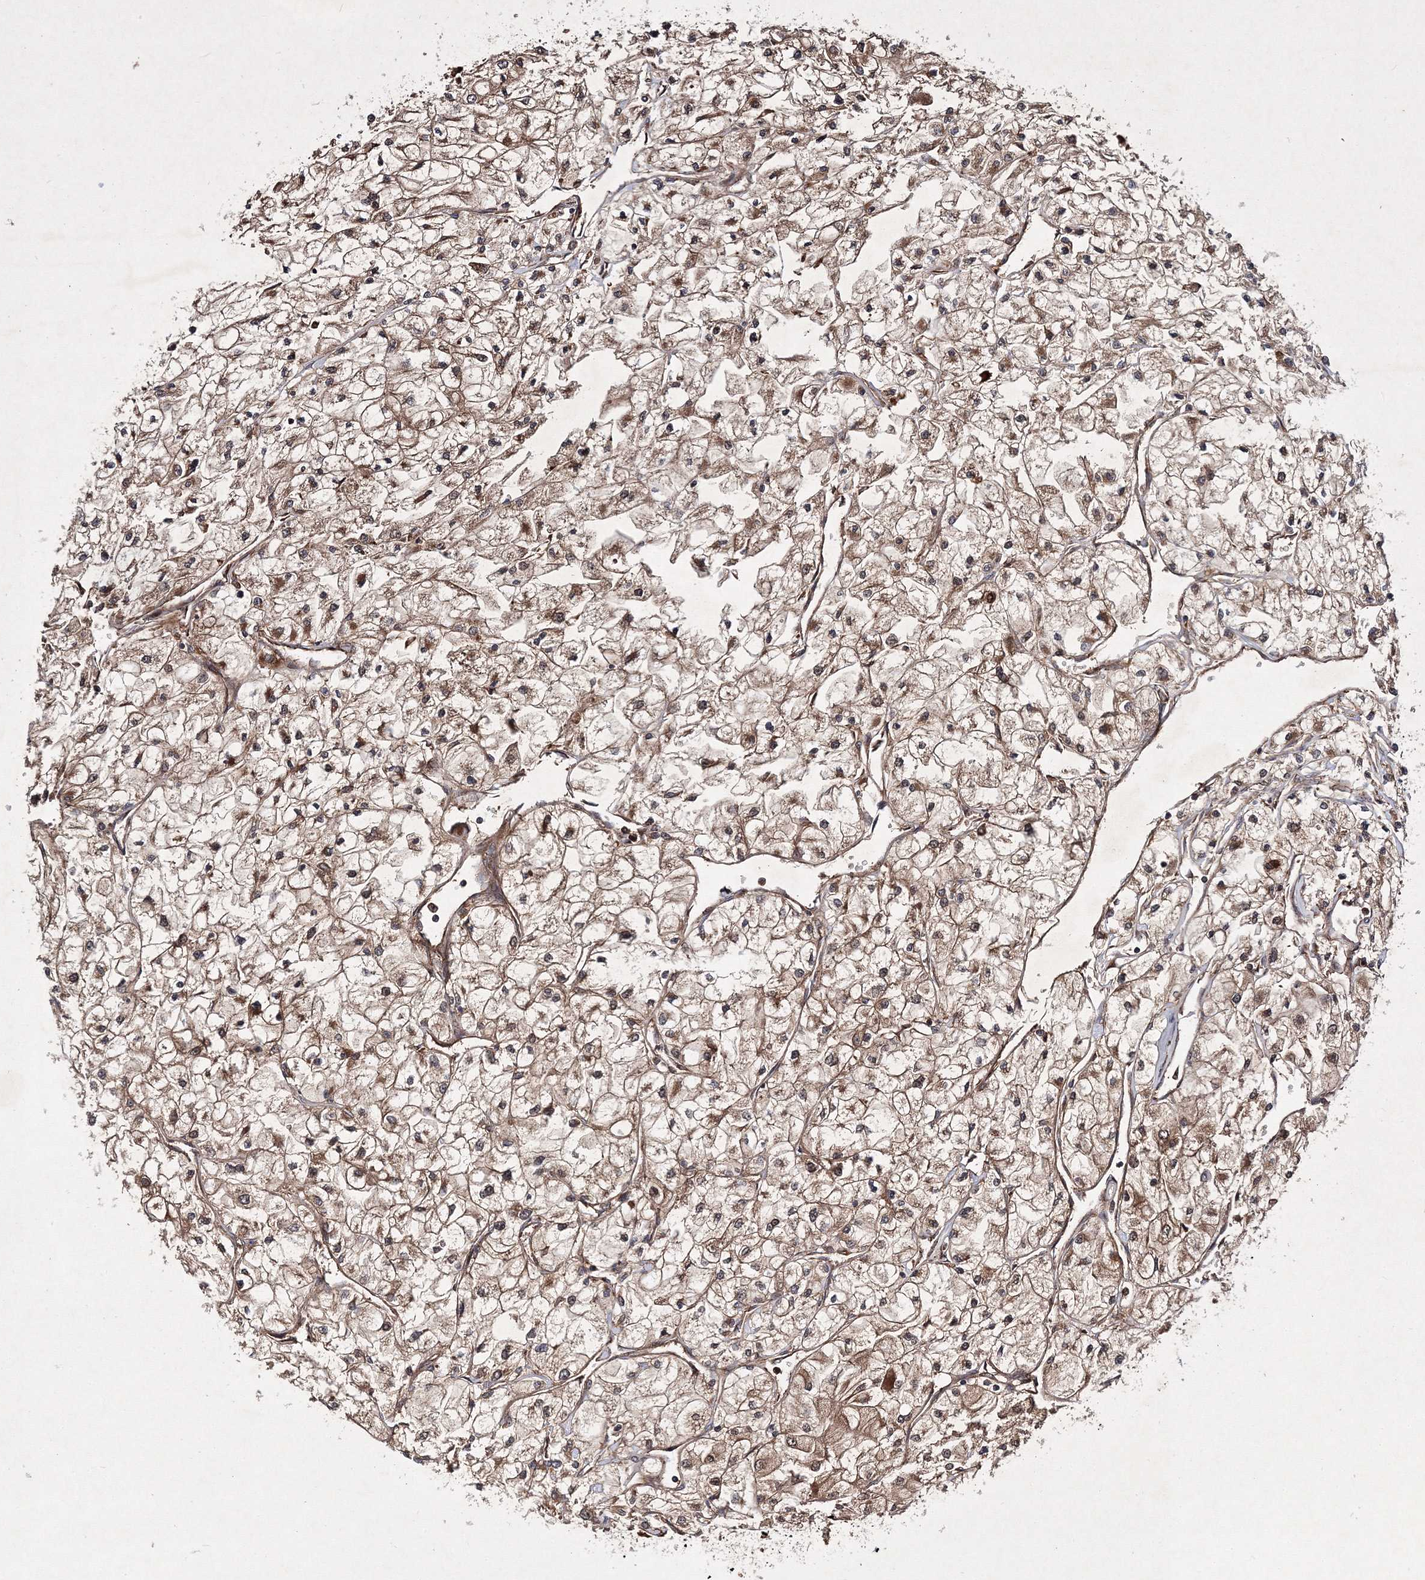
{"staining": {"intensity": "moderate", "quantity": ">75%", "location": "cytoplasmic/membranous"}, "tissue": "renal cancer", "cell_type": "Tumor cells", "image_type": "cancer", "snomed": [{"axis": "morphology", "description": "Adenocarcinoma, NOS"}, {"axis": "topography", "description": "Kidney"}], "caption": "Human adenocarcinoma (renal) stained for a protein (brown) shows moderate cytoplasmic/membranous positive staining in about >75% of tumor cells.", "gene": "DNAJC13", "patient": {"sex": "male", "age": 80}}